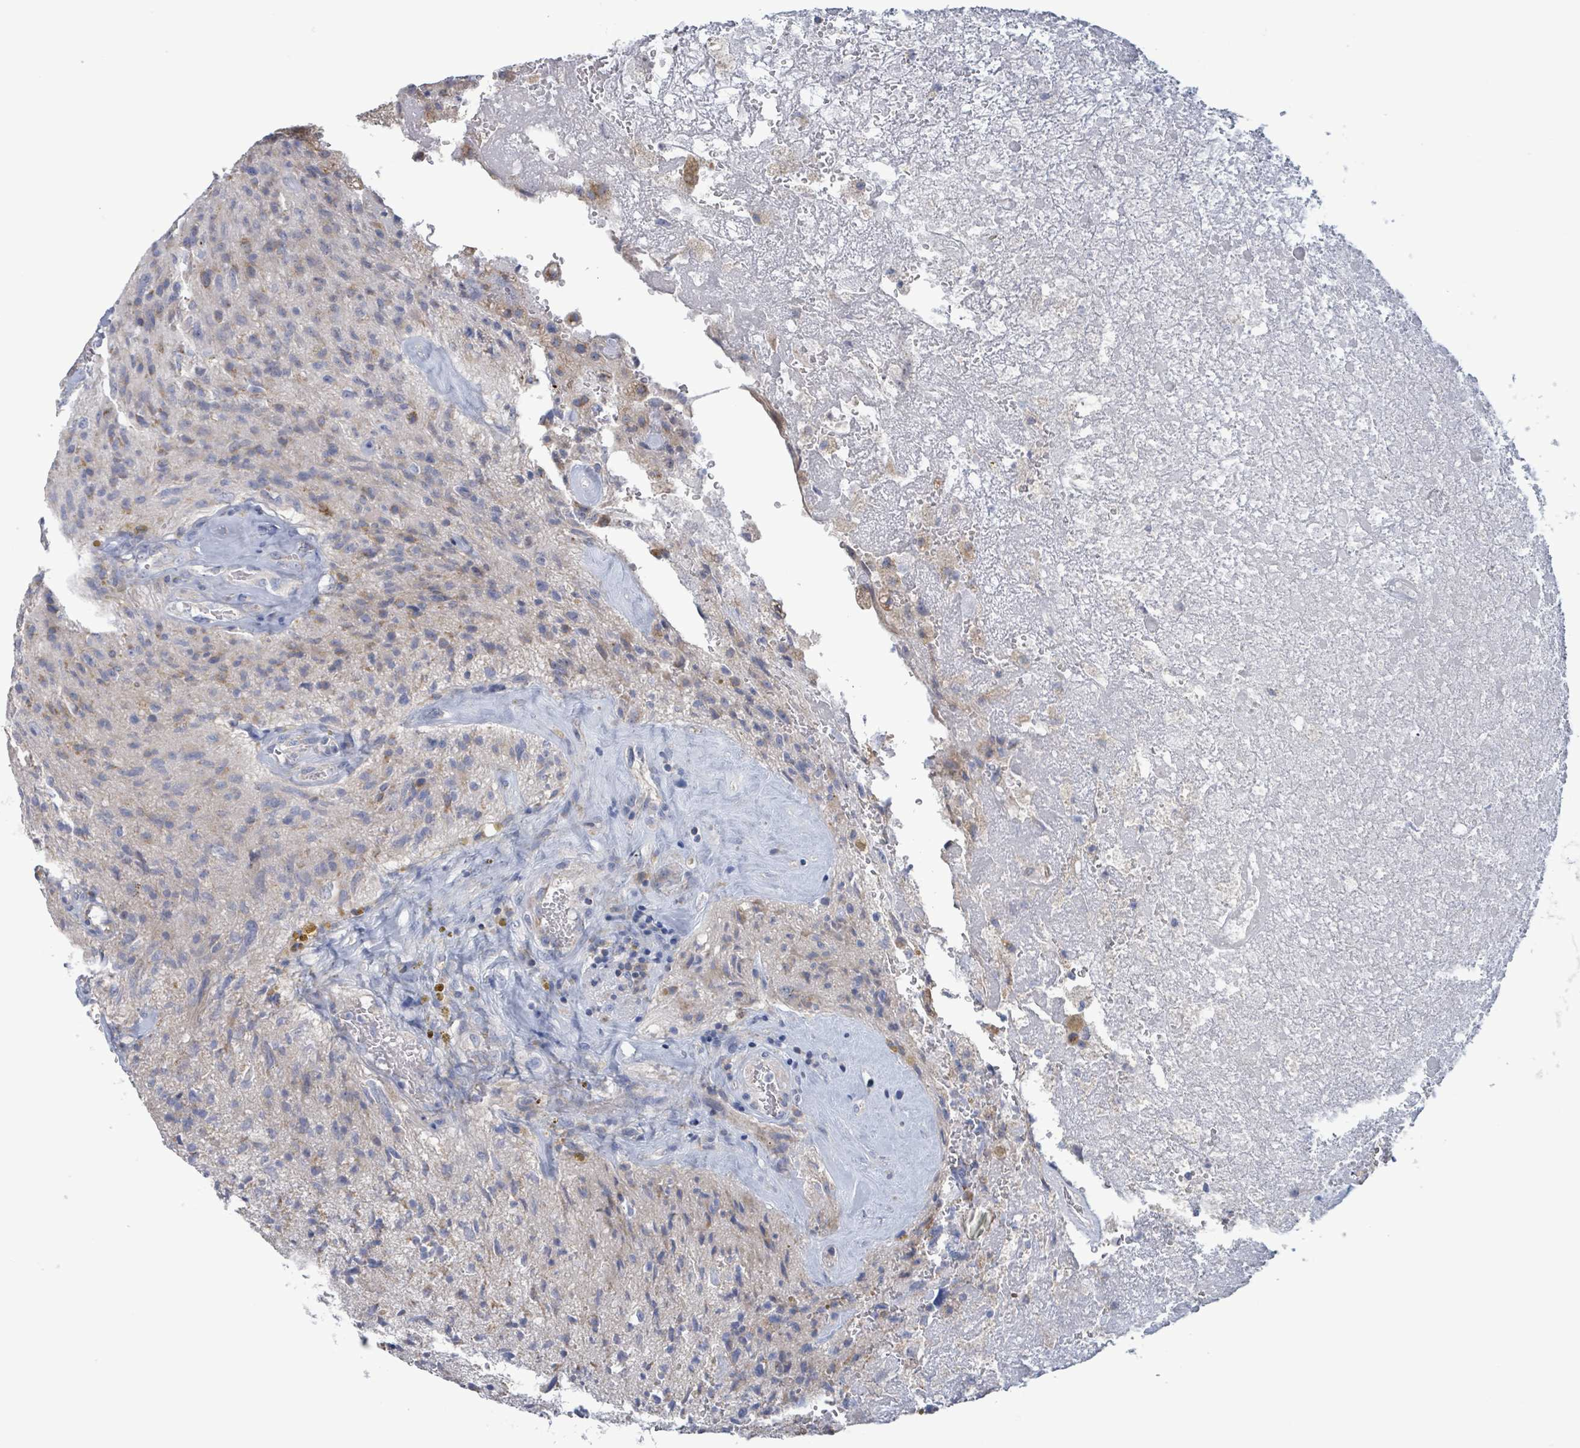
{"staining": {"intensity": "negative", "quantity": "none", "location": "none"}, "tissue": "glioma", "cell_type": "Tumor cells", "image_type": "cancer", "snomed": [{"axis": "morphology", "description": "Glioma, malignant, High grade"}, {"axis": "topography", "description": "Brain"}], "caption": "Tumor cells are negative for brown protein staining in high-grade glioma (malignant).", "gene": "AKR1C4", "patient": {"sex": "male", "age": 69}}